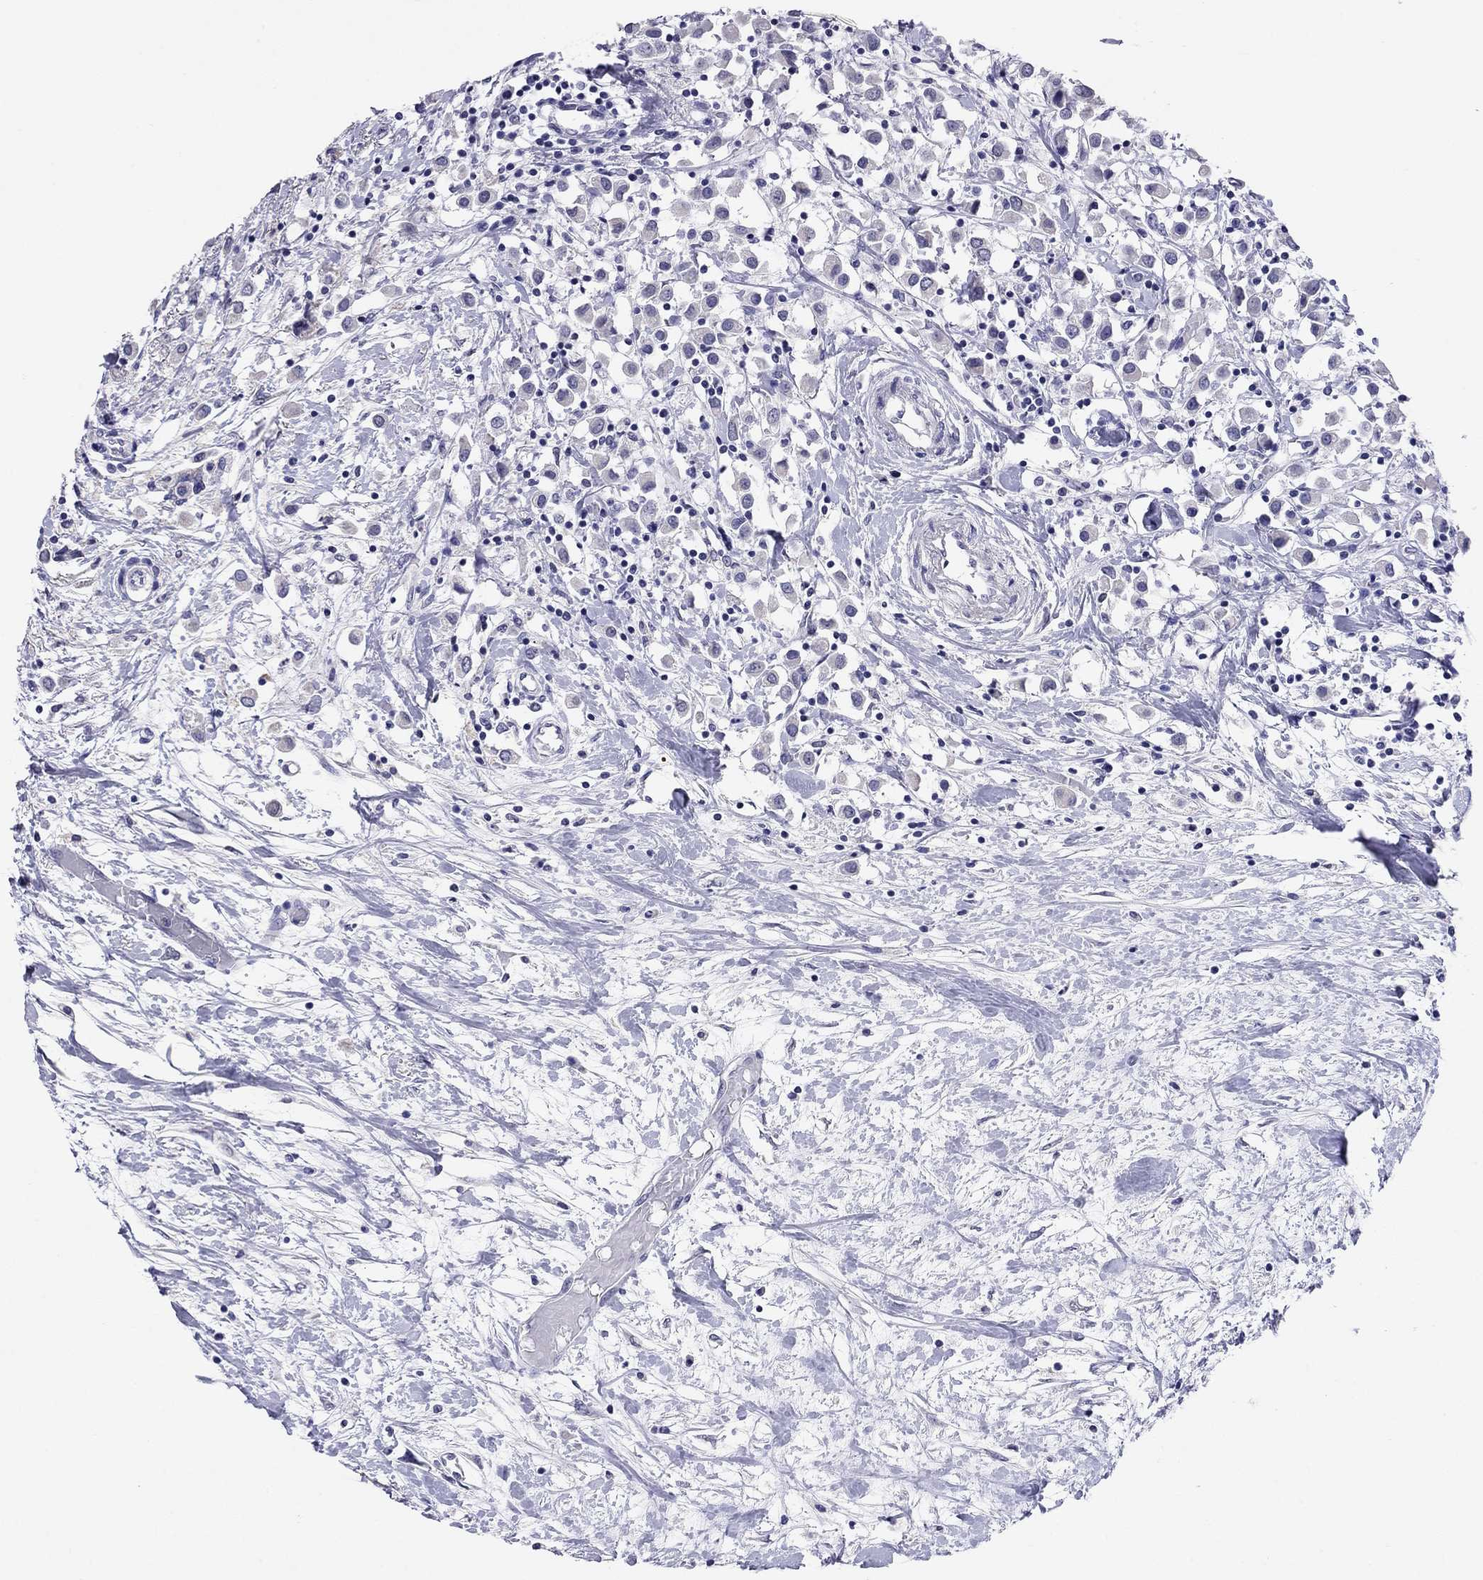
{"staining": {"intensity": "negative", "quantity": "none", "location": "none"}, "tissue": "breast cancer", "cell_type": "Tumor cells", "image_type": "cancer", "snomed": [{"axis": "morphology", "description": "Duct carcinoma"}, {"axis": "topography", "description": "Breast"}], "caption": "There is no significant staining in tumor cells of breast cancer. The staining was performed using DAB (3,3'-diaminobenzidine) to visualize the protein expression in brown, while the nuclei were stained in blue with hematoxylin (Magnification: 20x).", "gene": "ARMC12", "patient": {"sex": "female", "age": 61}}